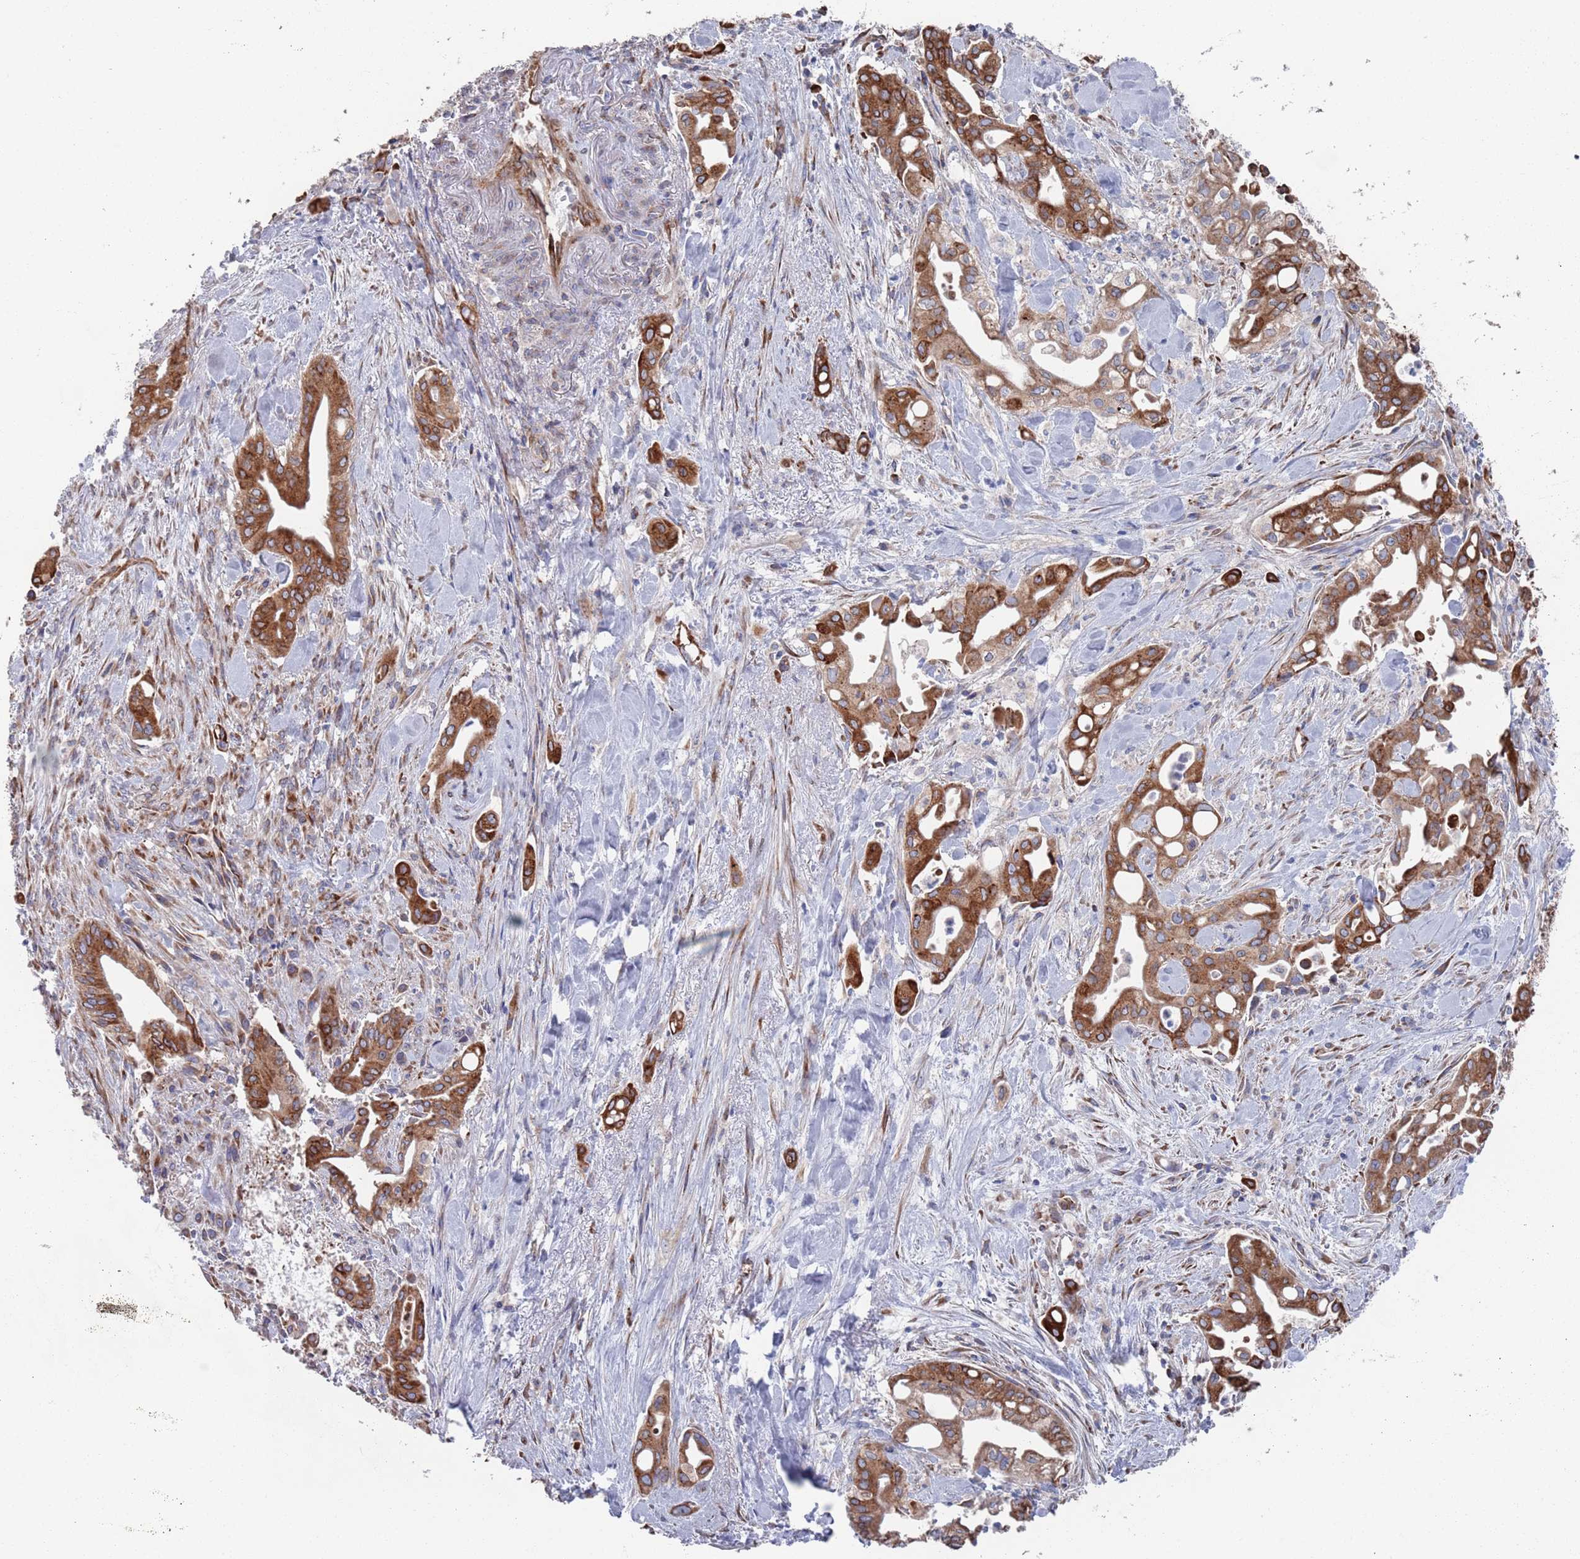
{"staining": {"intensity": "strong", "quantity": ">75%", "location": "cytoplasmic/membranous"}, "tissue": "liver cancer", "cell_type": "Tumor cells", "image_type": "cancer", "snomed": [{"axis": "morphology", "description": "Cholangiocarcinoma"}, {"axis": "topography", "description": "Liver"}], "caption": "This is a photomicrograph of IHC staining of liver cancer, which shows strong positivity in the cytoplasmic/membranous of tumor cells.", "gene": "CCDC106", "patient": {"sex": "female", "age": 68}}